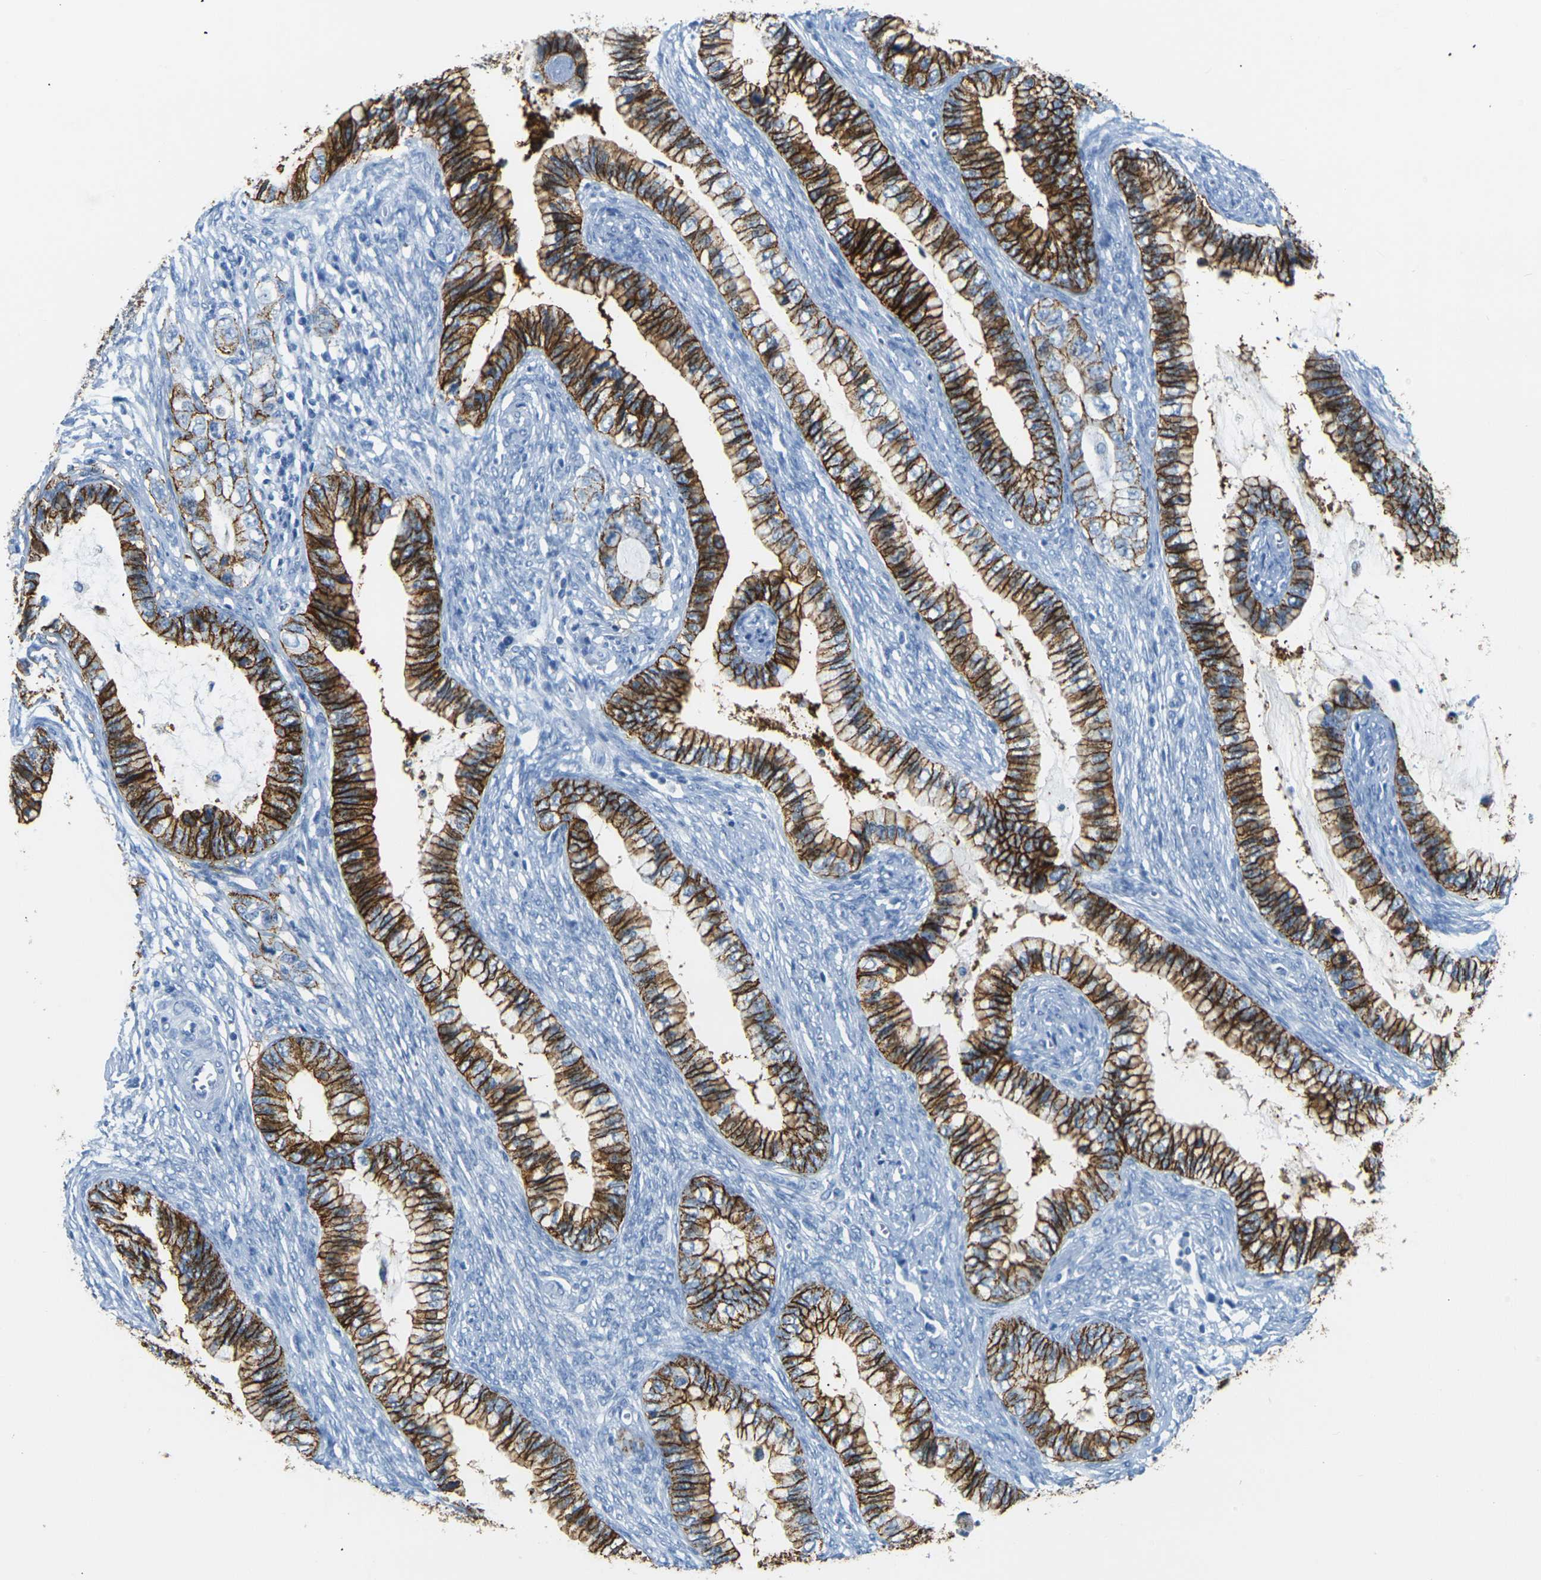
{"staining": {"intensity": "strong", "quantity": ">75%", "location": "cytoplasmic/membranous"}, "tissue": "cervical cancer", "cell_type": "Tumor cells", "image_type": "cancer", "snomed": [{"axis": "morphology", "description": "Adenocarcinoma, NOS"}, {"axis": "topography", "description": "Cervix"}], "caption": "Immunohistochemical staining of human cervical cancer demonstrates high levels of strong cytoplasmic/membranous positivity in about >75% of tumor cells. The protein of interest is stained brown, and the nuclei are stained in blue (DAB (3,3'-diaminobenzidine) IHC with brightfield microscopy, high magnification).", "gene": "CLDN7", "patient": {"sex": "female", "age": 44}}